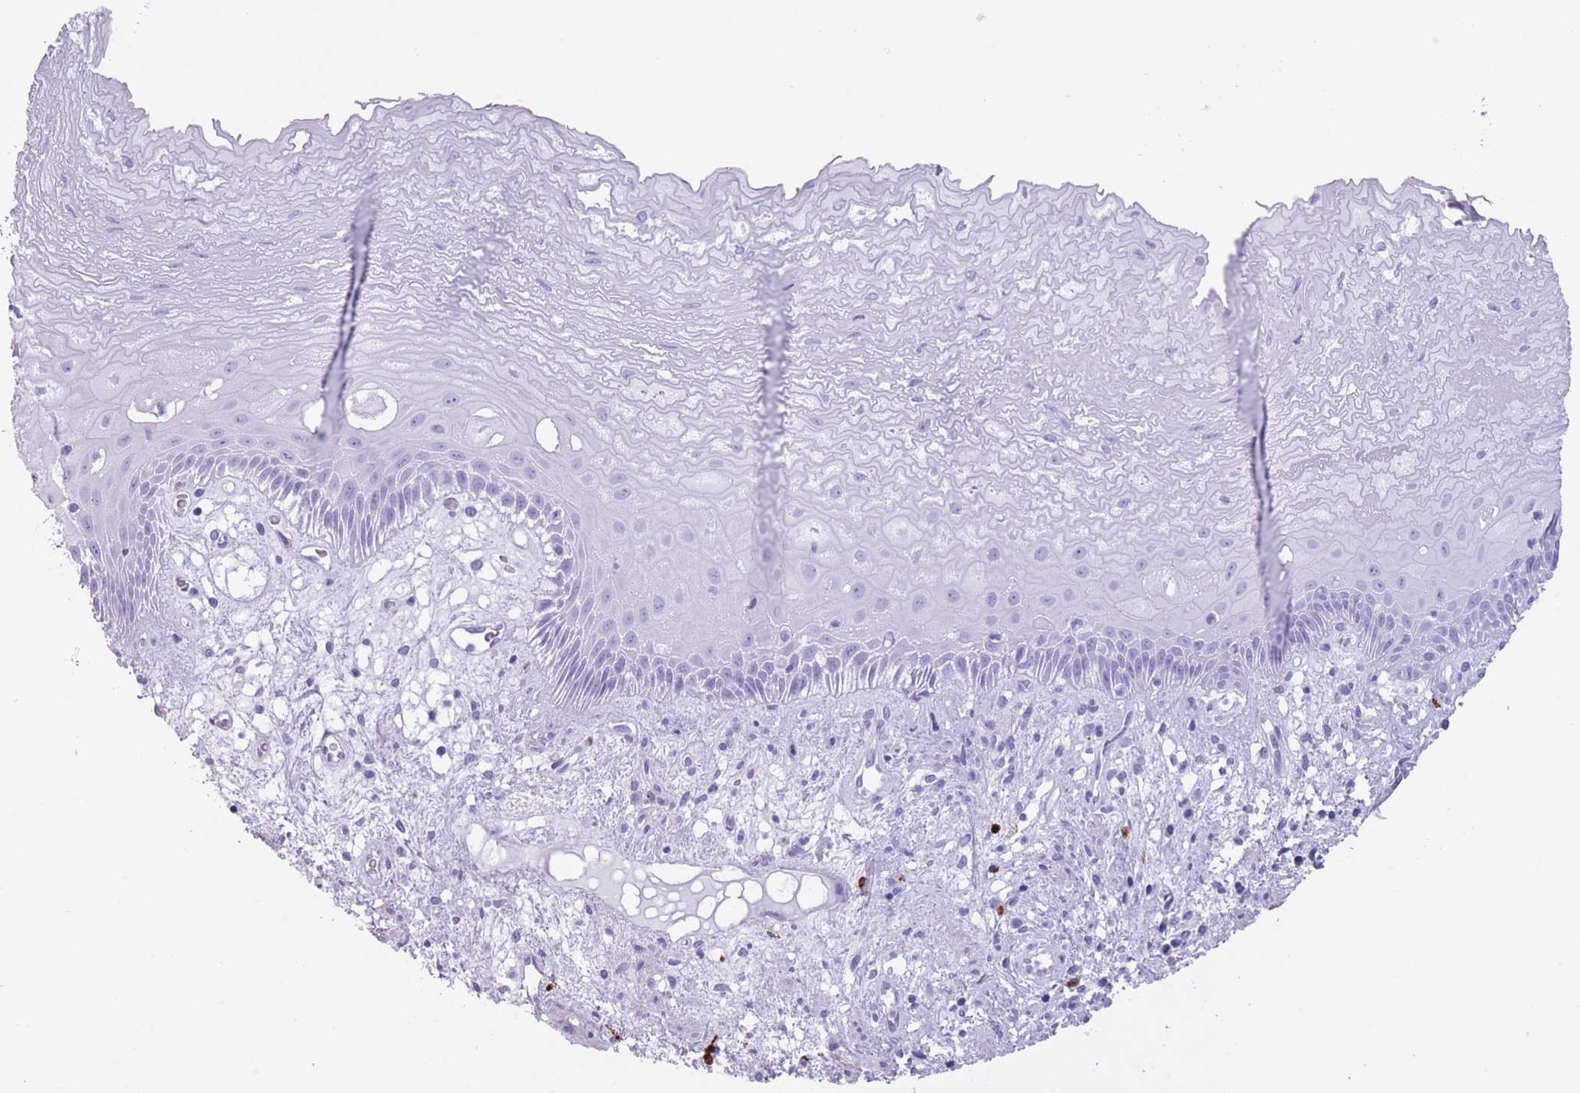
{"staining": {"intensity": "negative", "quantity": "none", "location": "none"}, "tissue": "esophagus", "cell_type": "Squamous epithelial cells", "image_type": "normal", "snomed": [{"axis": "morphology", "description": "Normal tissue, NOS"}, {"axis": "topography", "description": "Esophagus"}], "caption": "DAB immunohistochemical staining of normal esophagus shows no significant expression in squamous epithelial cells. The staining was performed using DAB (3,3'-diaminobenzidine) to visualize the protein expression in brown, while the nuclei were stained in blue with hematoxylin (Magnification: 20x).", "gene": "OR4F16", "patient": {"sex": "male", "age": 60}}